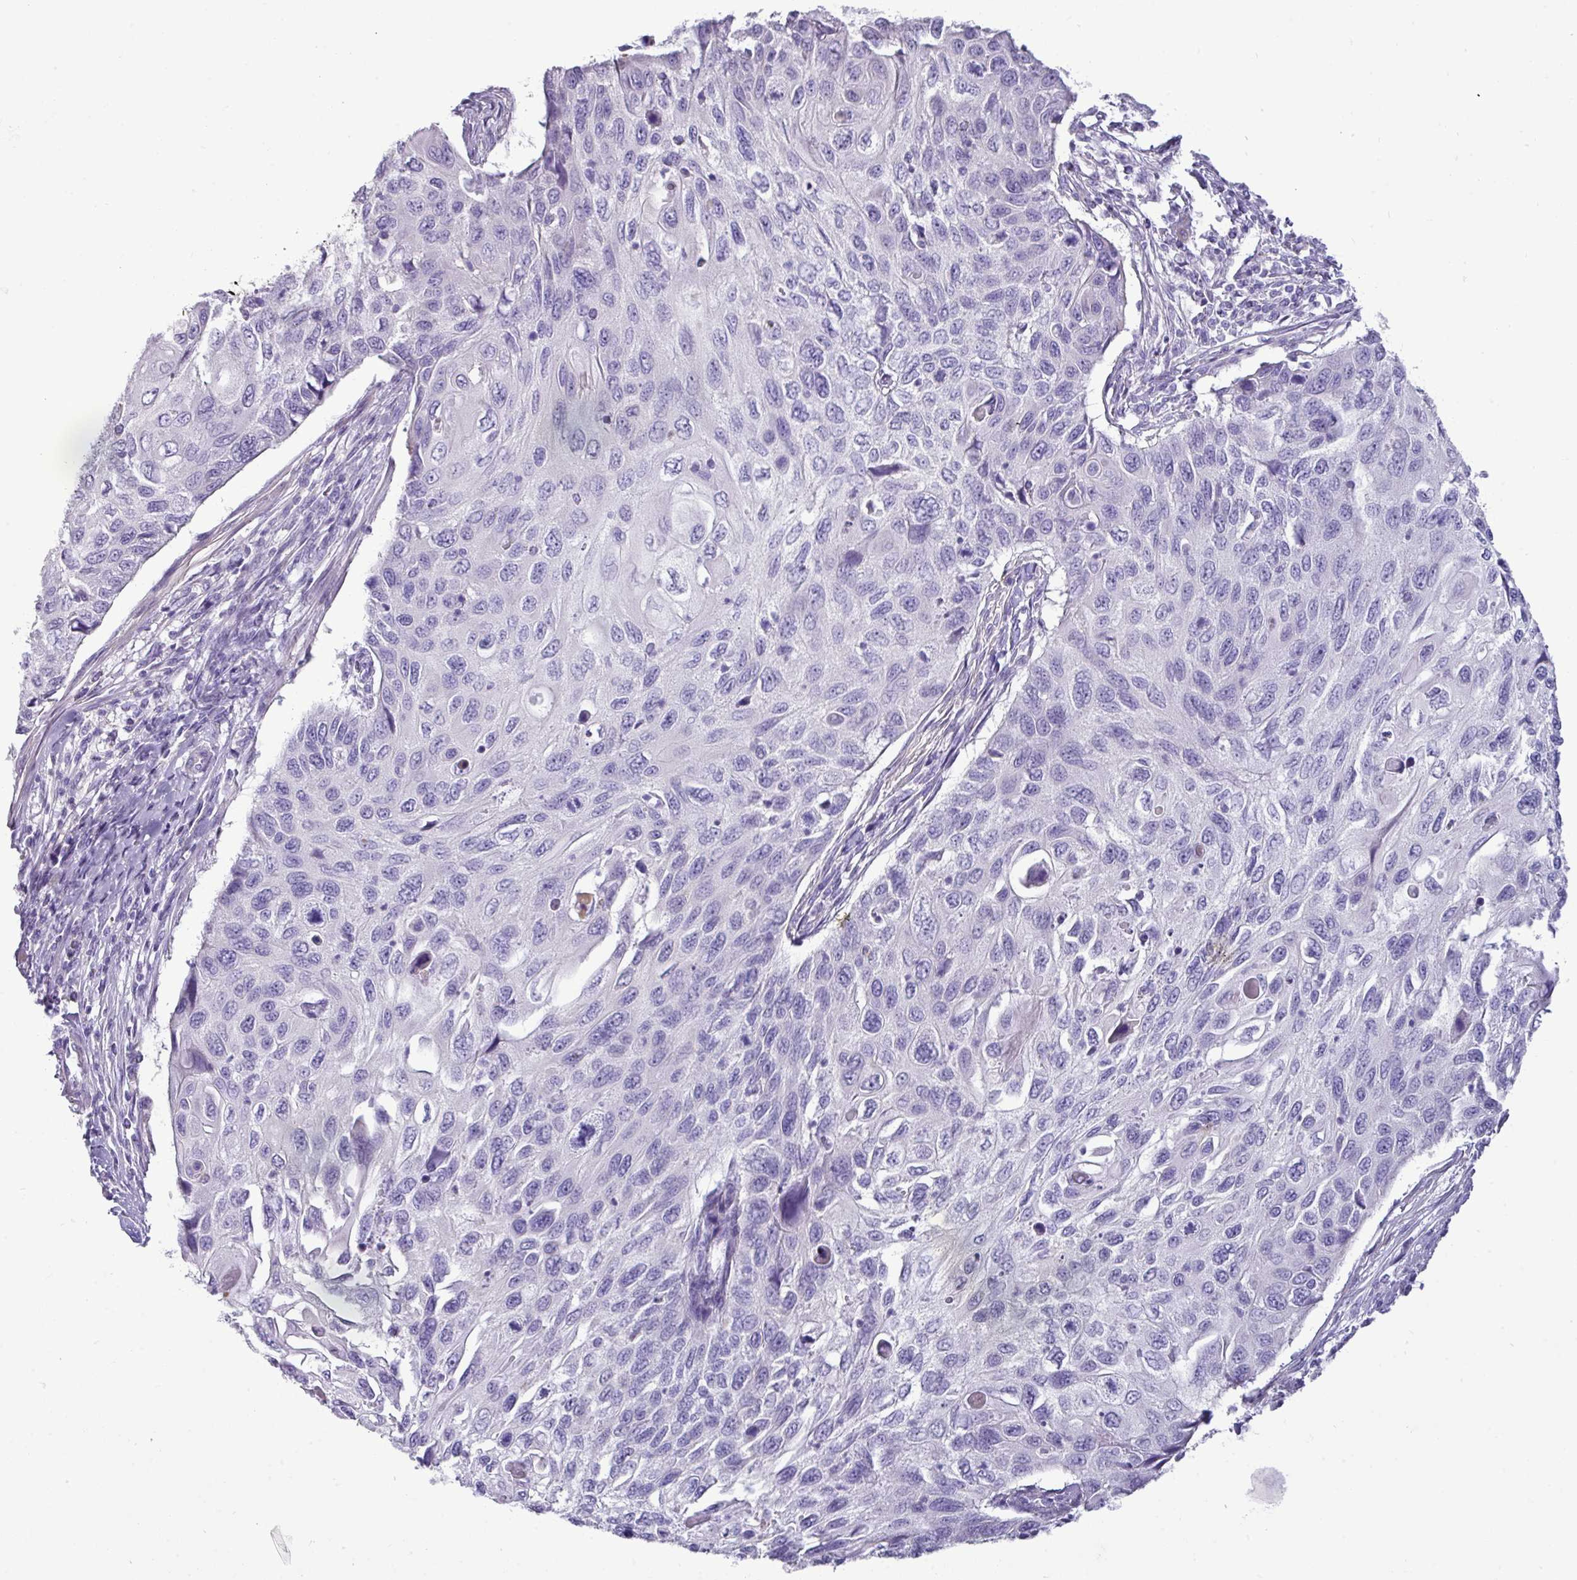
{"staining": {"intensity": "negative", "quantity": "none", "location": "none"}, "tissue": "cervical cancer", "cell_type": "Tumor cells", "image_type": "cancer", "snomed": [{"axis": "morphology", "description": "Squamous cell carcinoma, NOS"}, {"axis": "topography", "description": "Cervix"}], "caption": "Immunohistochemical staining of human squamous cell carcinoma (cervical) reveals no significant staining in tumor cells.", "gene": "GSTA3", "patient": {"sex": "female", "age": 70}}